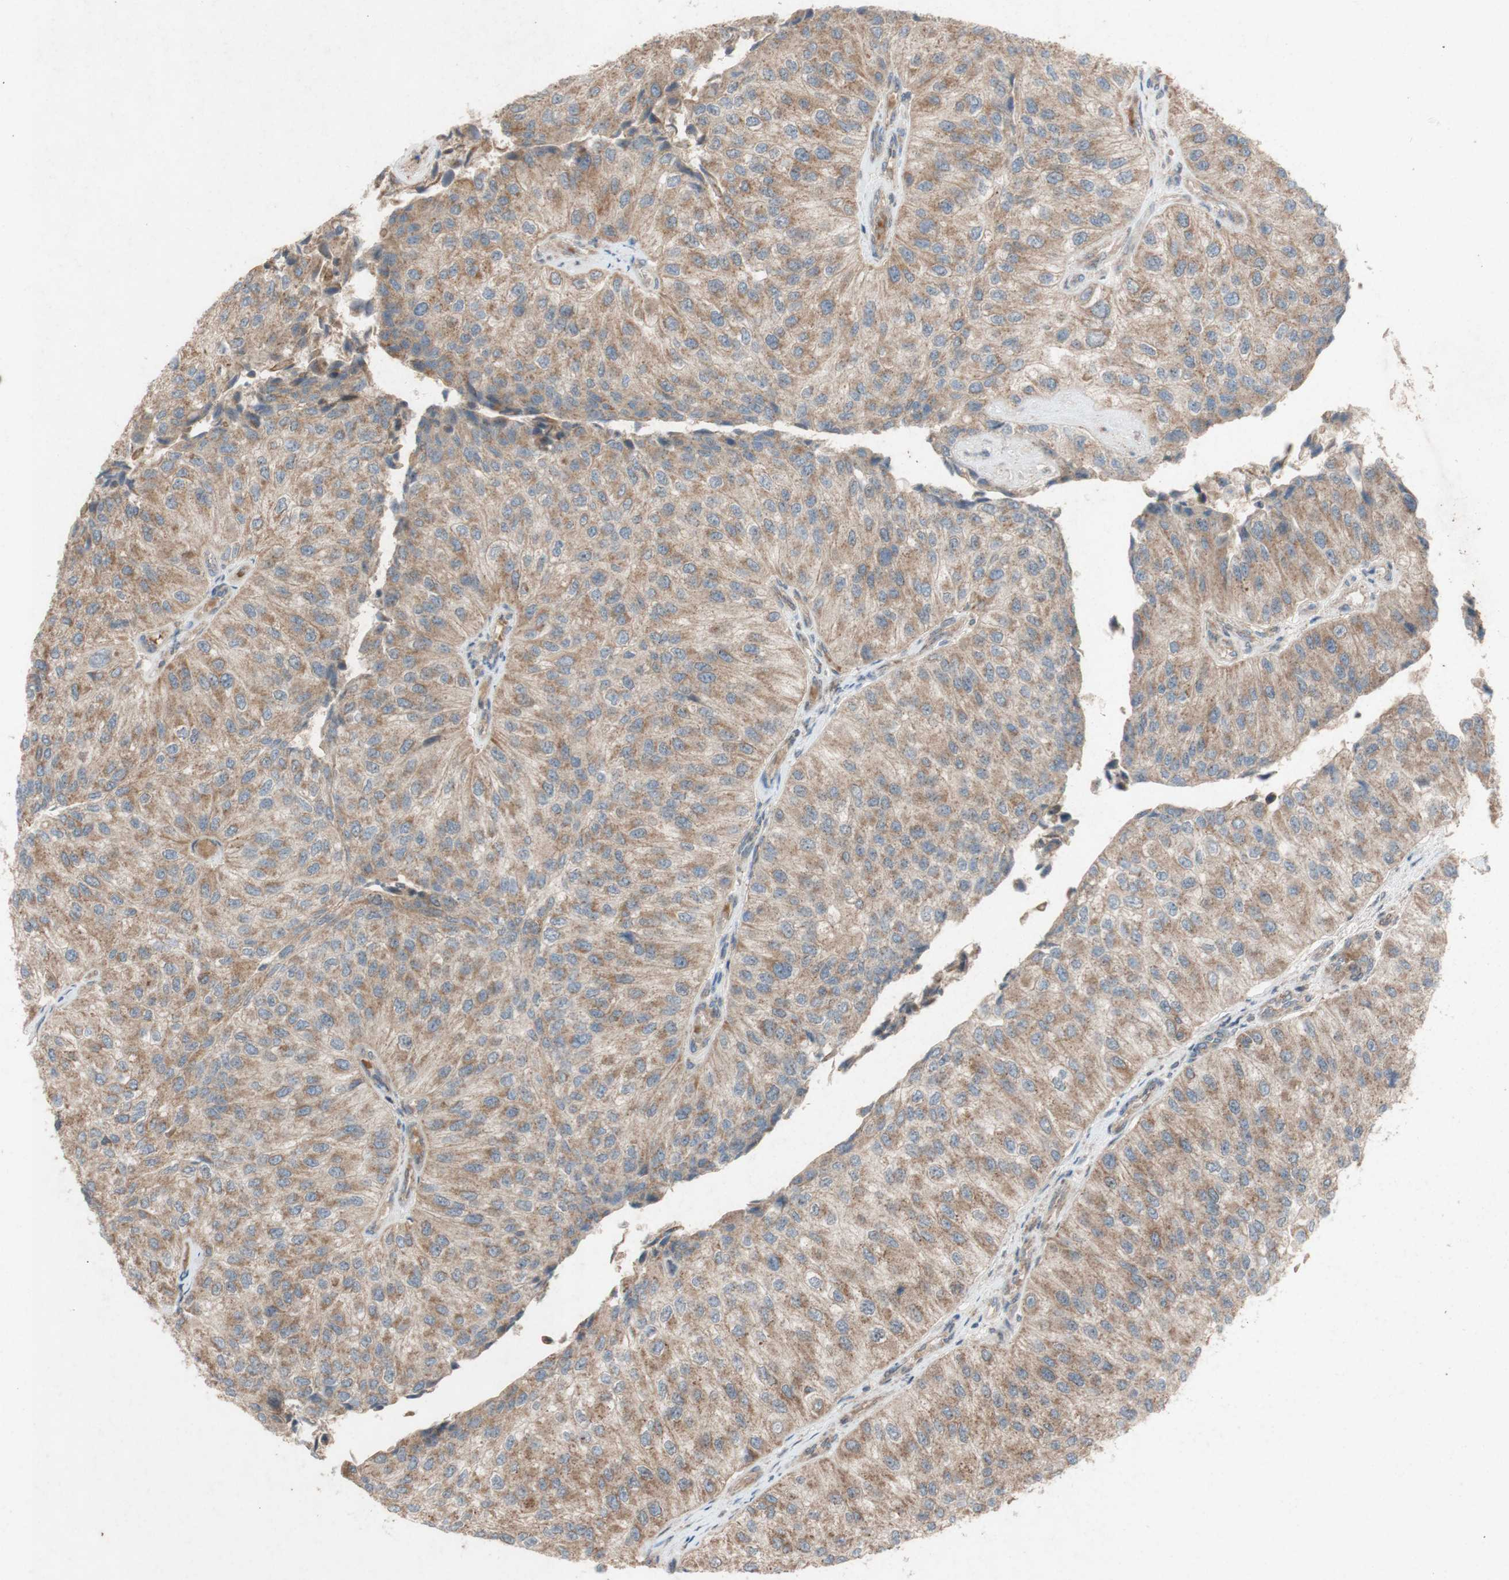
{"staining": {"intensity": "moderate", "quantity": ">75%", "location": "cytoplasmic/membranous"}, "tissue": "urothelial cancer", "cell_type": "Tumor cells", "image_type": "cancer", "snomed": [{"axis": "morphology", "description": "Urothelial carcinoma, High grade"}, {"axis": "topography", "description": "Kidney"}, {"axis": "topography", "description": "Urinary bladder"}], "caption": "Tumor cells exhibit moderate cytoplasmic/membranous positivity in about >75% of cells in high-grade urothelial carcinoma. (brown staining indicates protein expression, while blue staining denotes nuclei).", "gene": "TST", "patient": {"sex": "male", "age": 77}}